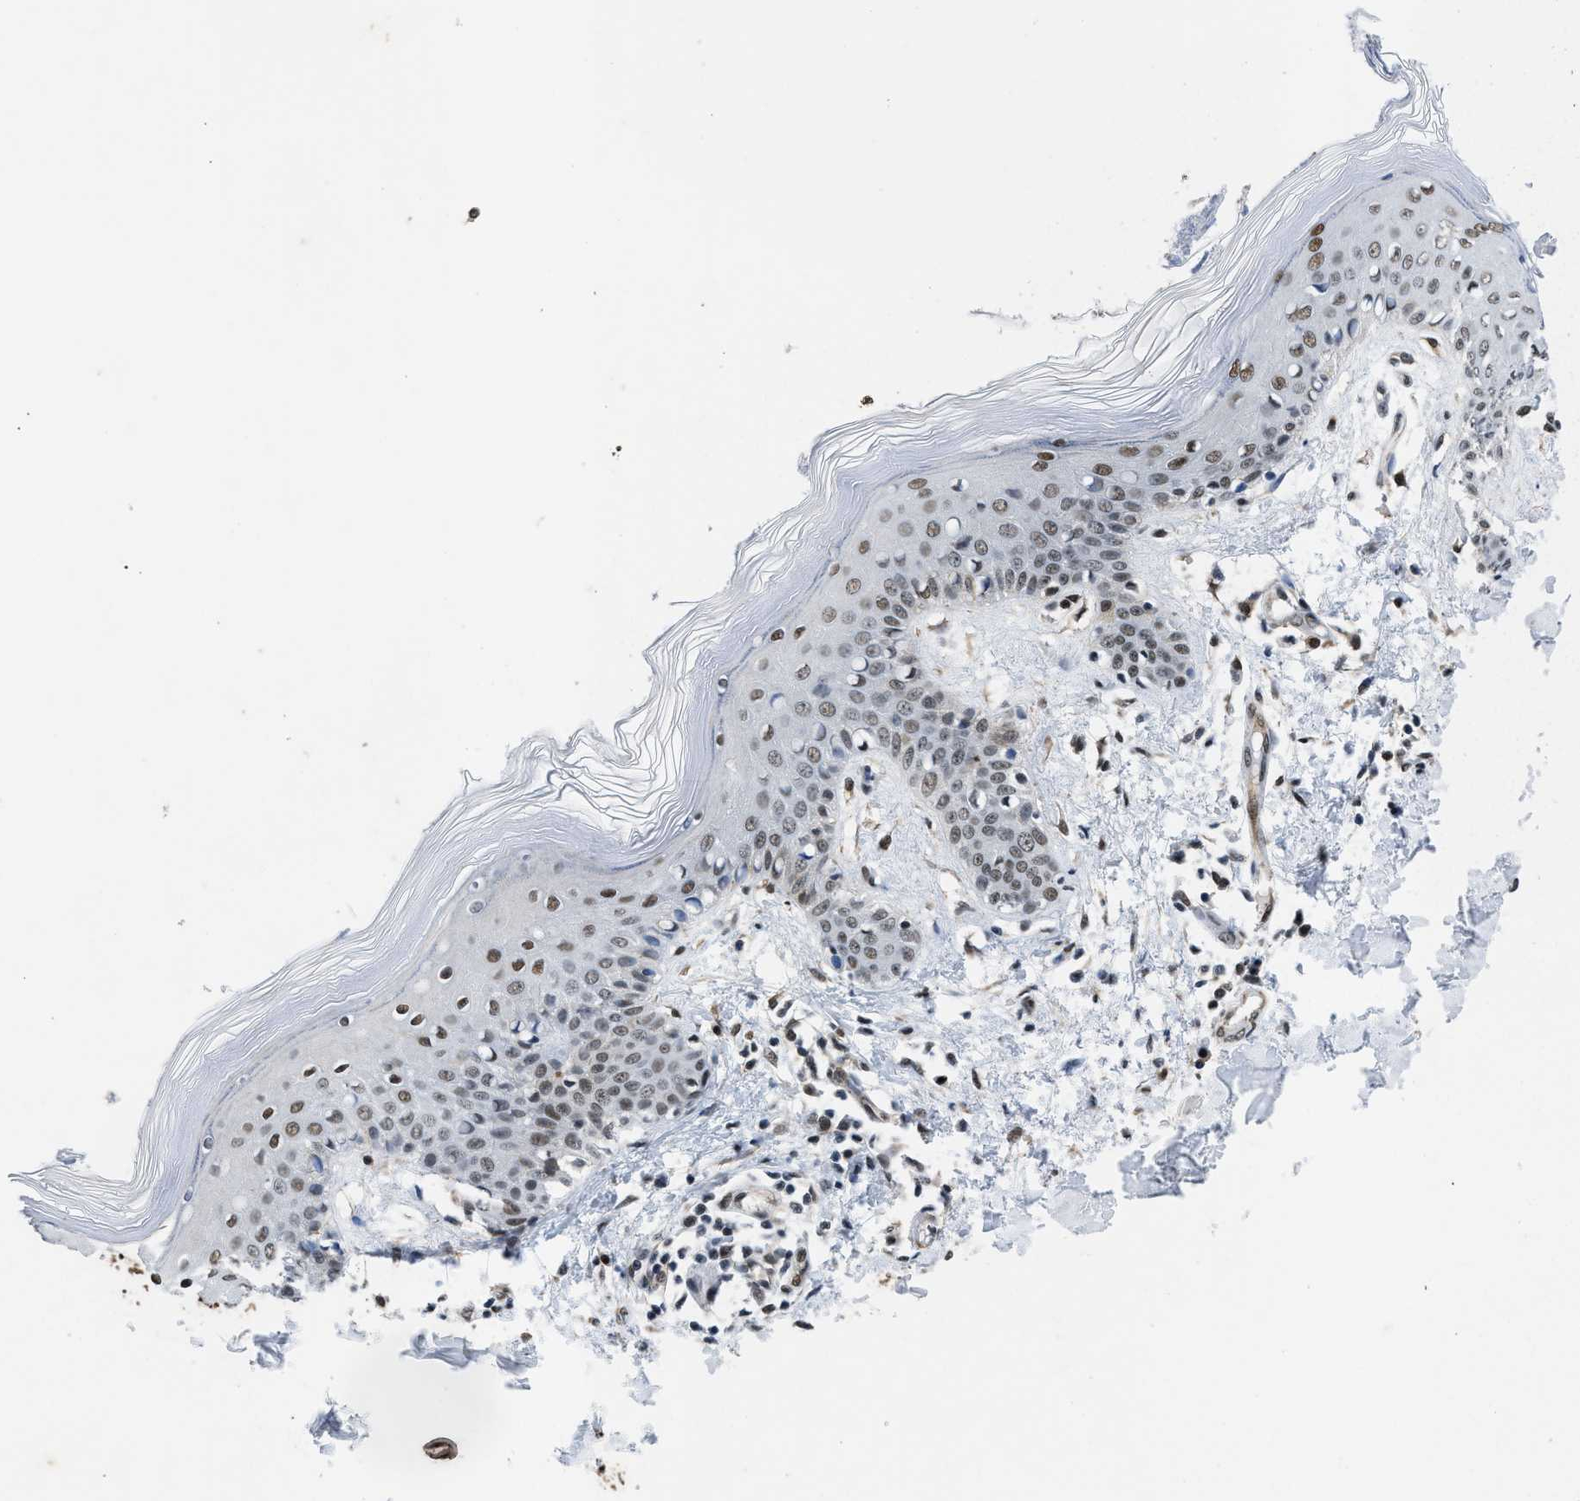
{"staining": {"intensity": "weak", "quantity": ">75%", "location": "cytoplasmic/membranous"}, "tissue": "skin", "cell_type": "Fibroblasts", "image_type": "normal", "snomed": [{"axis": "morphology", "description": "Normal tissue, NOS"}, {"axis": "topography", "description": "Skin"}], "caption": "Brown immunohistochemical staining in benign skin reveals weak cytoplasmic/membranous expression in about >75% of fibroblasts.", "gene": "SAFB", "patient": {"sex": "male", "age": 53}}